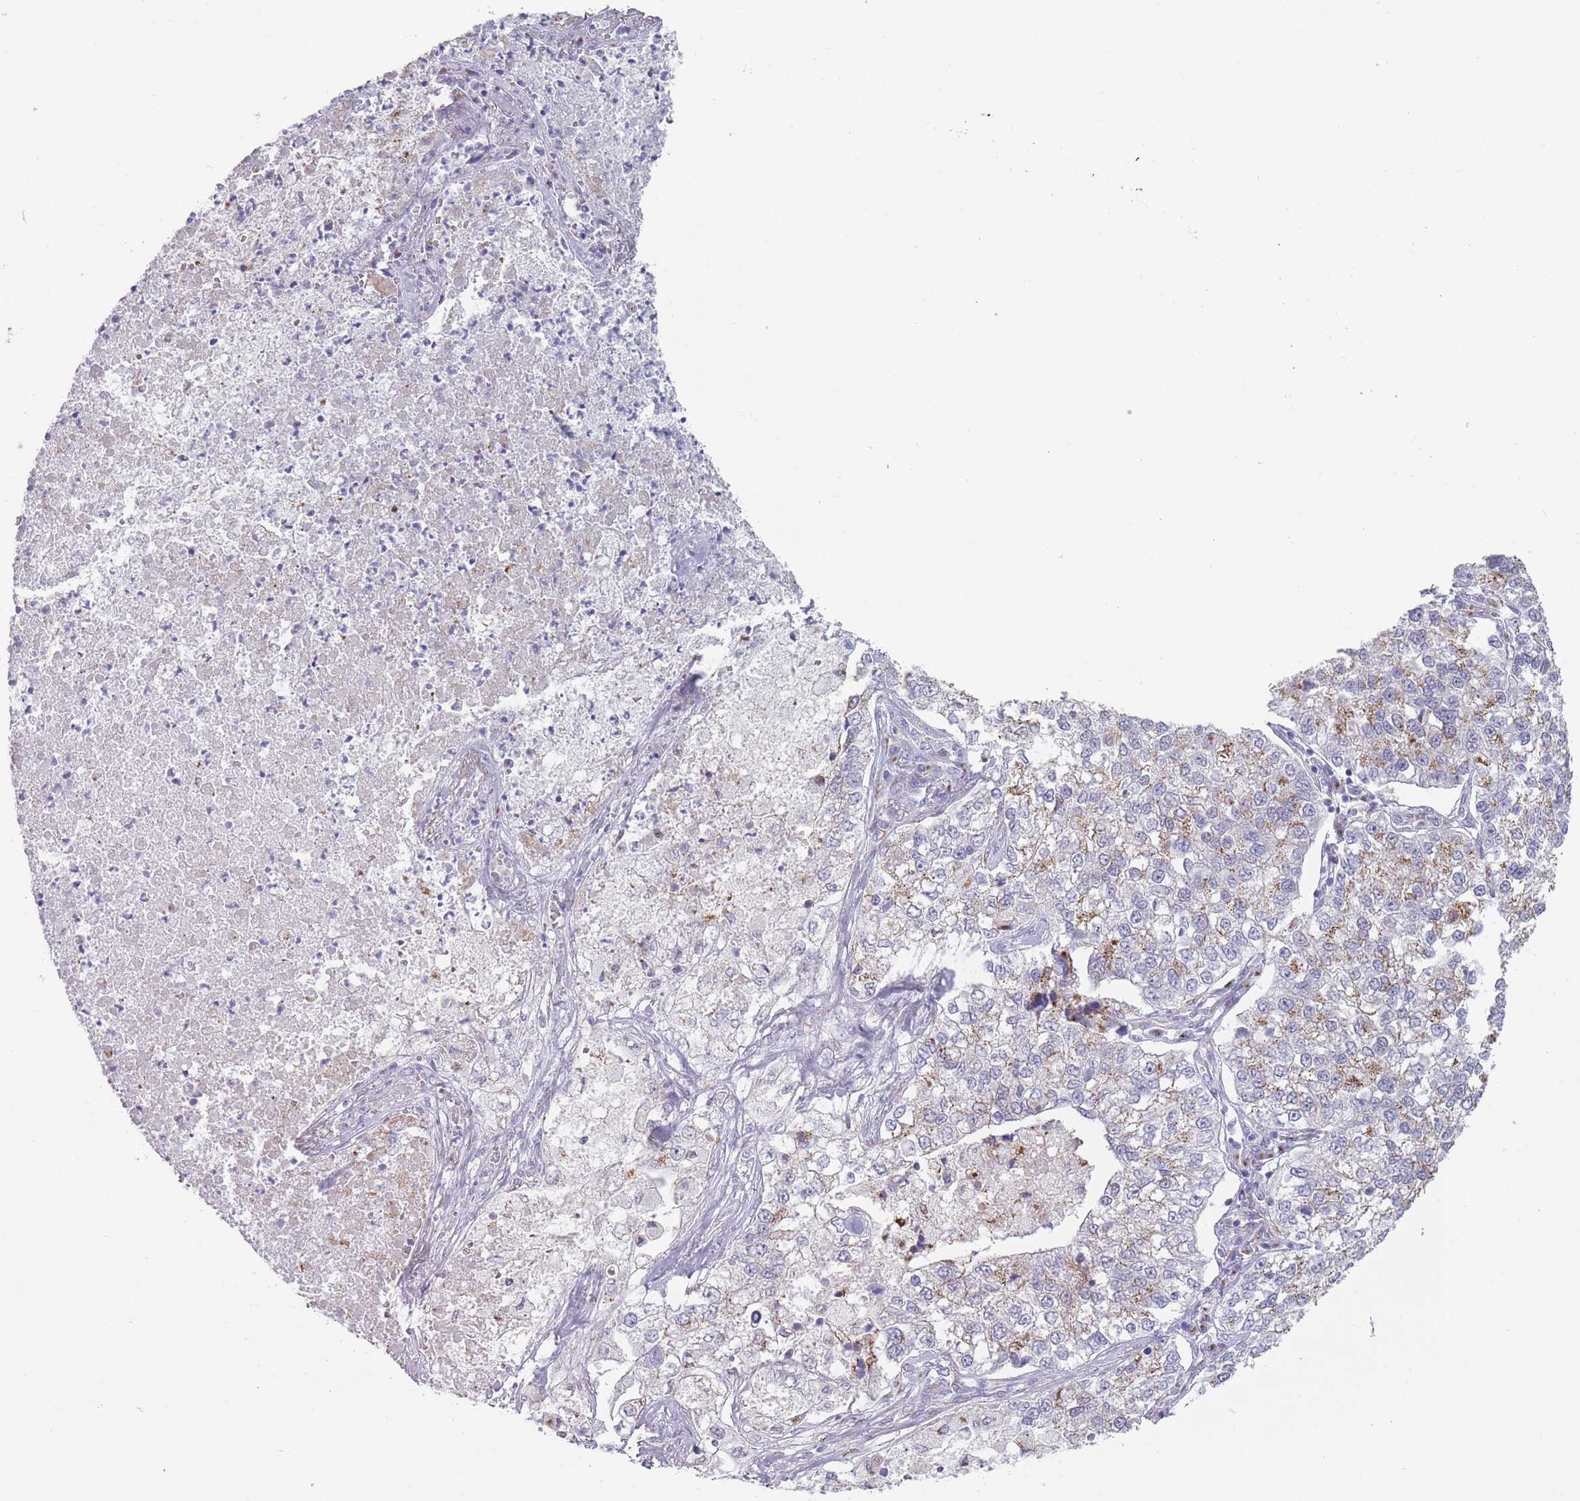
{"staining": {"intensity": "moderate", "quantity": "25%-75%", "location": "cytoplasmic/membranous"}, "tissue": "lung cancer", "cell_type": "Tumor cells", "image_type": "cancer", "snomed": [{"axis": "morphology", "description": "Adenocarcinoma, NOS"}, {"axis": "topography", "description": "Lung"}], "caption": "The immunohistochemical stain labels moderate cytoplasmic/membranous staining in tumor cells of lung cancer tissue.", "gene": "MAN1B1", "patient": {"sex": "male", "age": 49}}